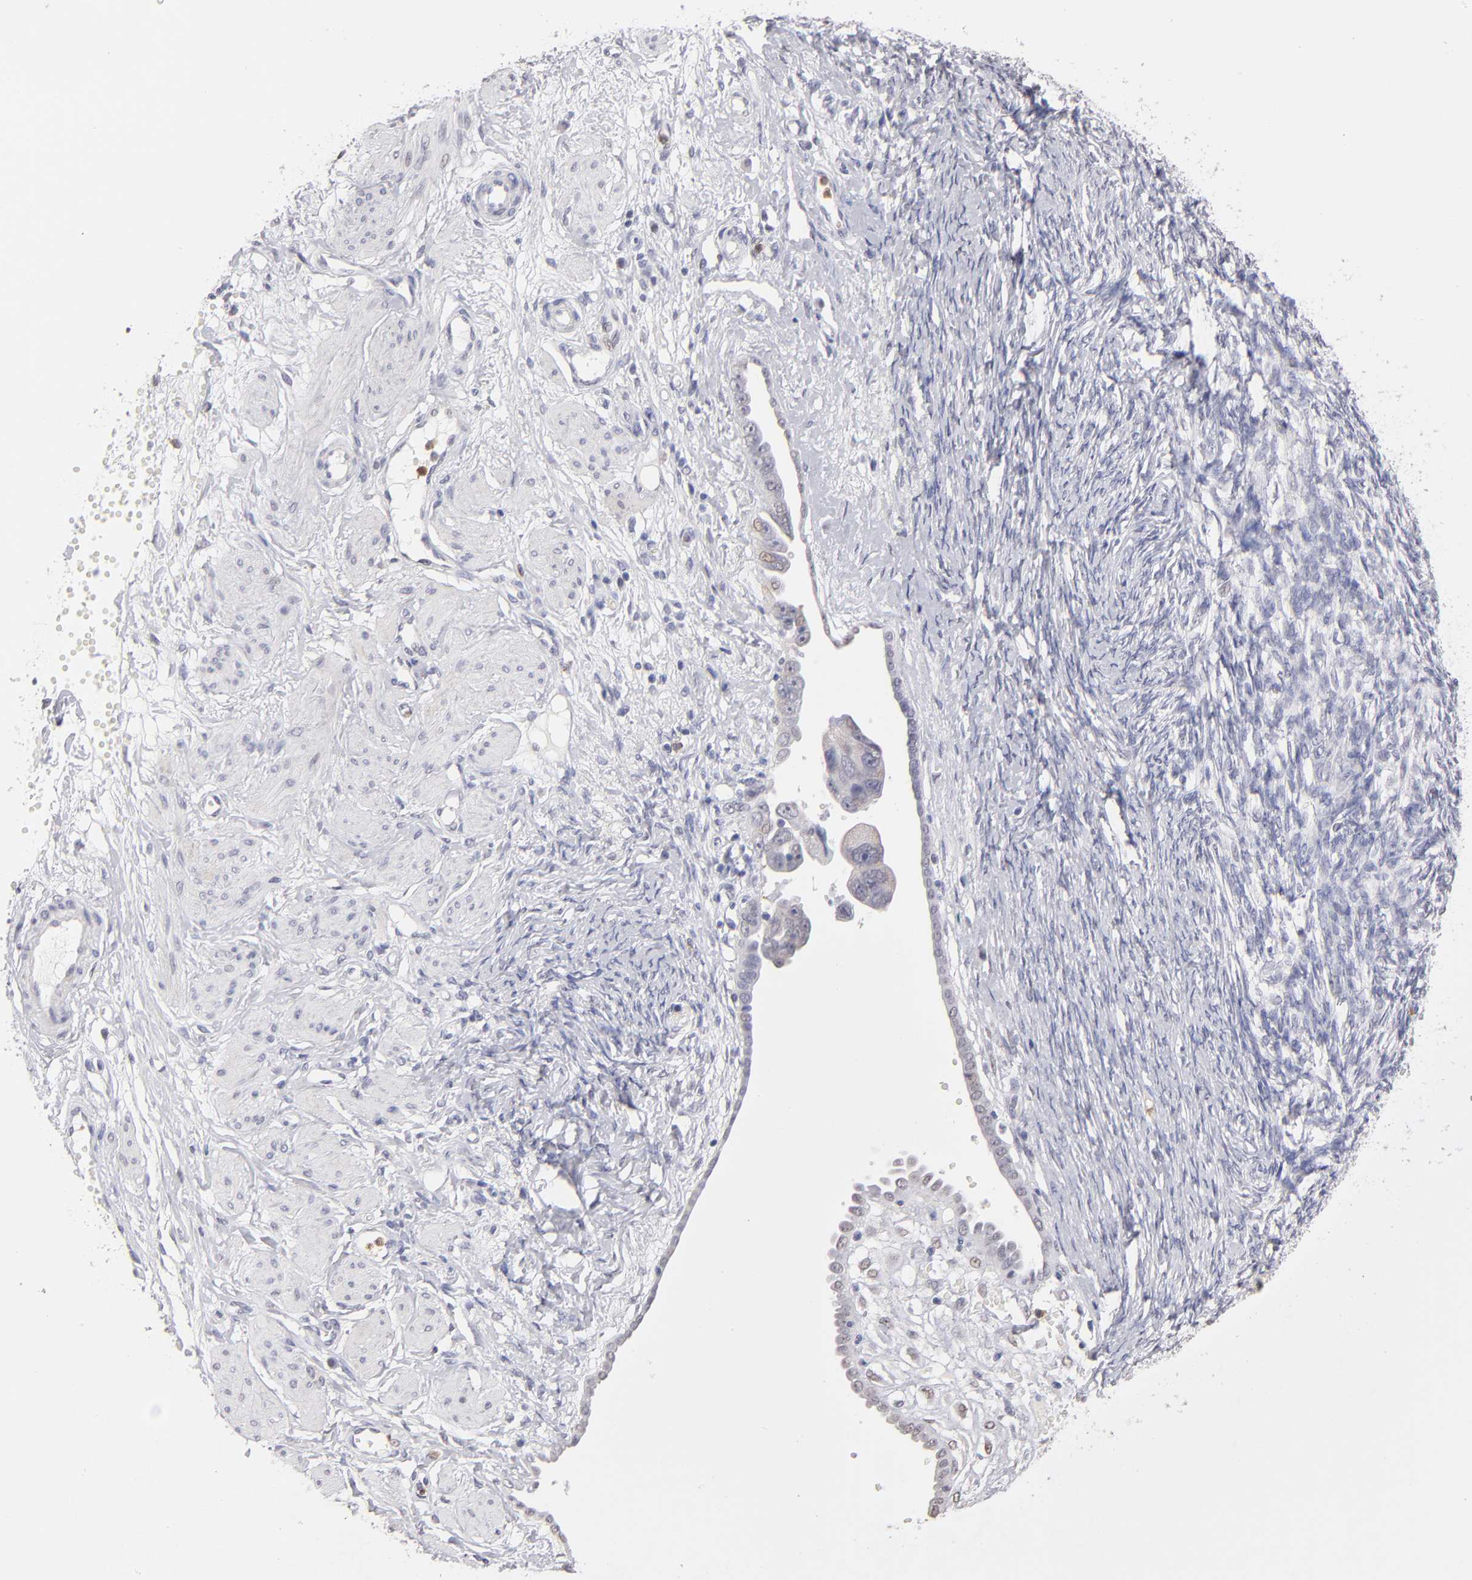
{"staining": {"intensity": "weak", "quantity": "<25%", "location": "nuclear"}, "tissue": "ovarian cancer", "cell_type": "Tumor cells", "image_type": "cancer", "snomed": [{"axis": "morphology", "description": "Normal tissue, NOS"}, {"axis": "morphology", "description": "Cystadenocarcinoma, serous, NOS"}, {"axis": "topography", "description": "Ovary"}], "caption": "Immunohistochemistry (IHC) photomicrograph of ovarian cancer (serous cystadenocarcinoma) stained for a protein (brown), which demonstrates no positivity in tumor cells.", "gene": "MGAM", "patient": {"sex": "female", "age": 62}}